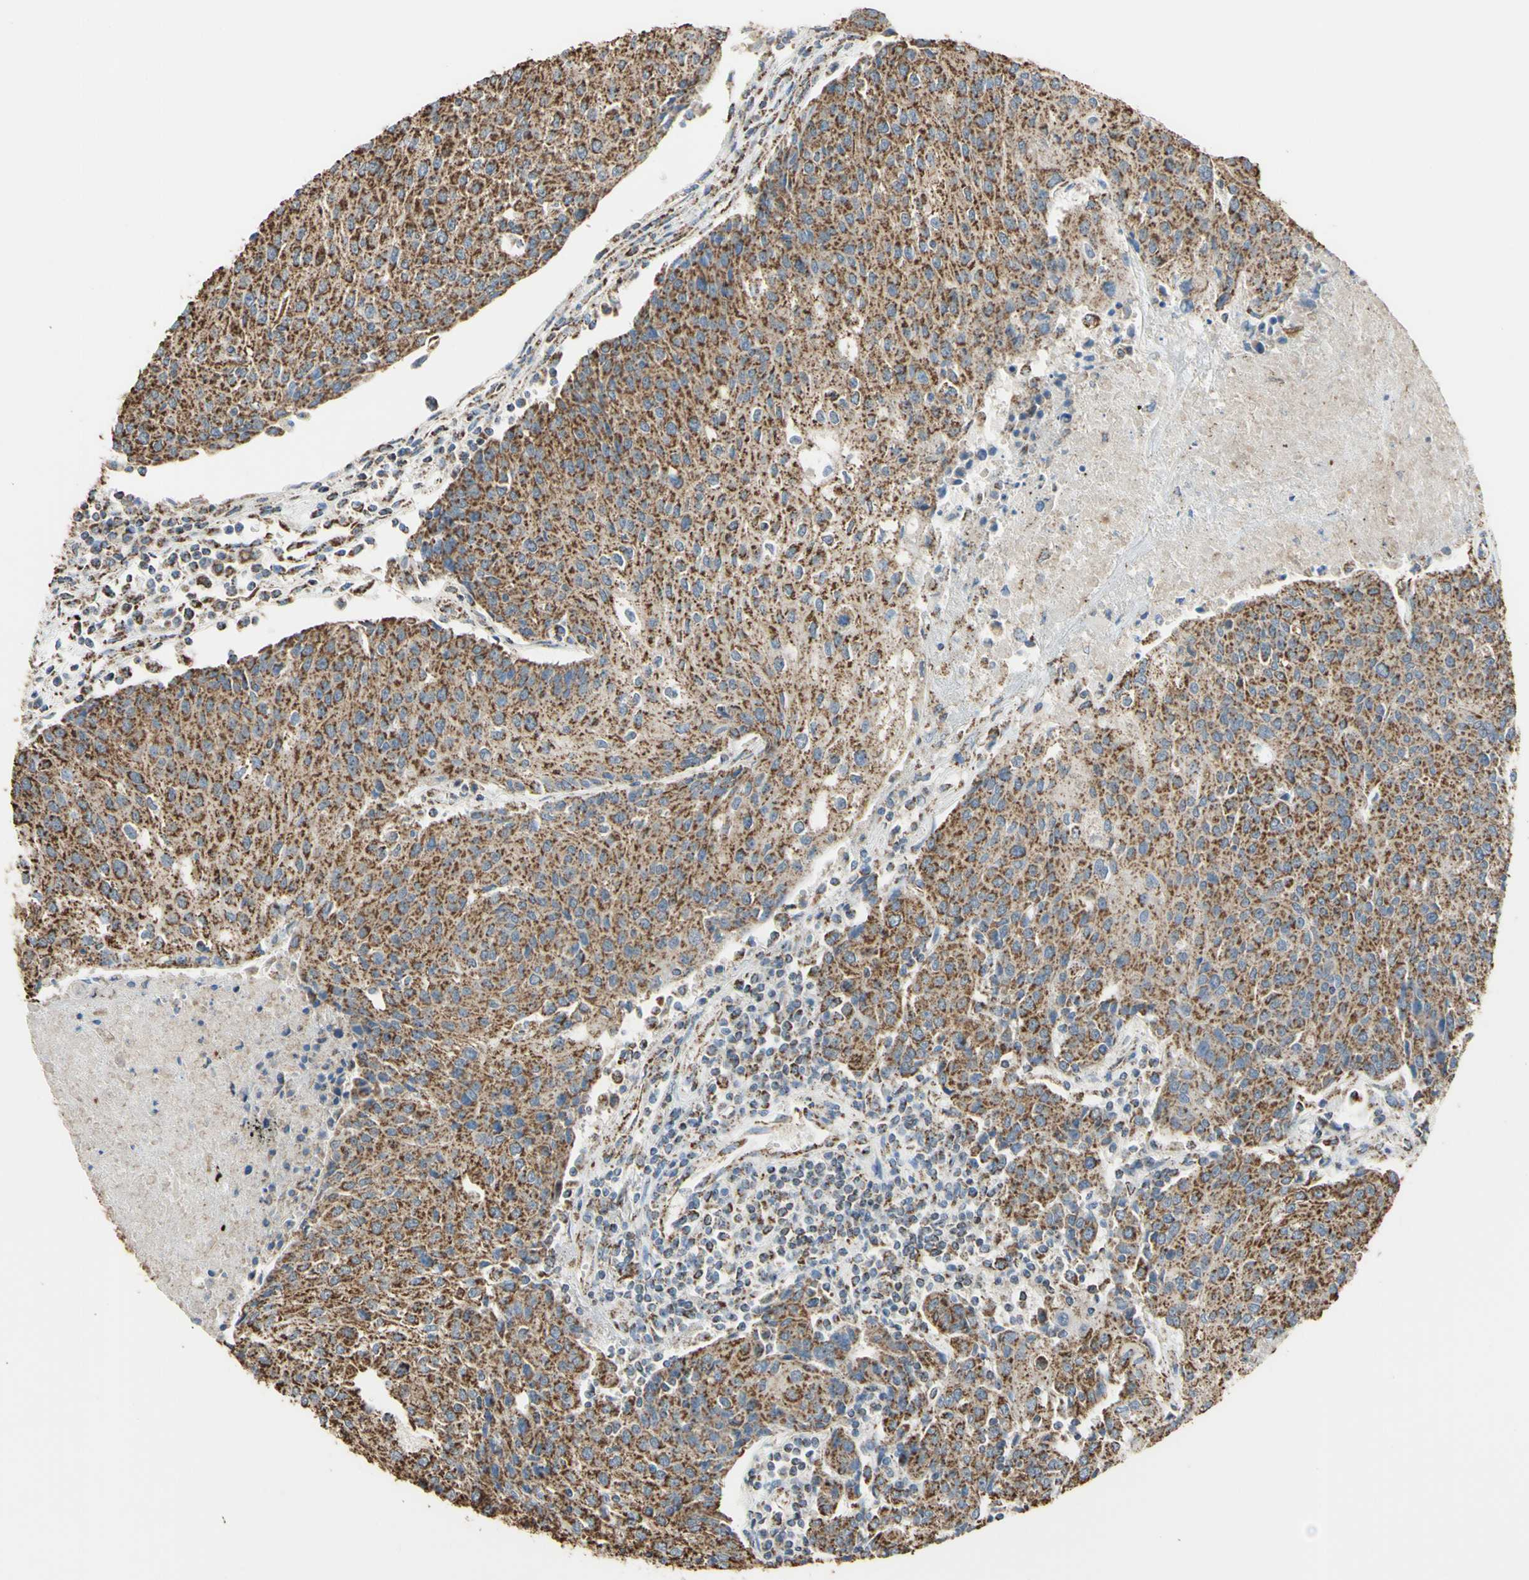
{"staining": {"intensity": "moderate", "quantity": ">75%", "location": "cytoplasmic/membranous"}, "tissue": "urothelial cancer", "cell_type": "Tumor cells", "image_type": "cancer", "snomed": [{"axis": "morphology", "description": "Urothelial carcinoma, High grade"}, {"axis": "topography", "description": "Urinary bladder"}], "caption": "High-grade urothelial carcinoma tissue exhibits moderate cytoplasmic/membranous staining in approximately >75% of tumor cells, visualized by immunohistochemistry. (IHC, brightfield microscopy, high magnification).", "gene": "CMKLR2", "patient": {"sex": "female", "age": 85}}